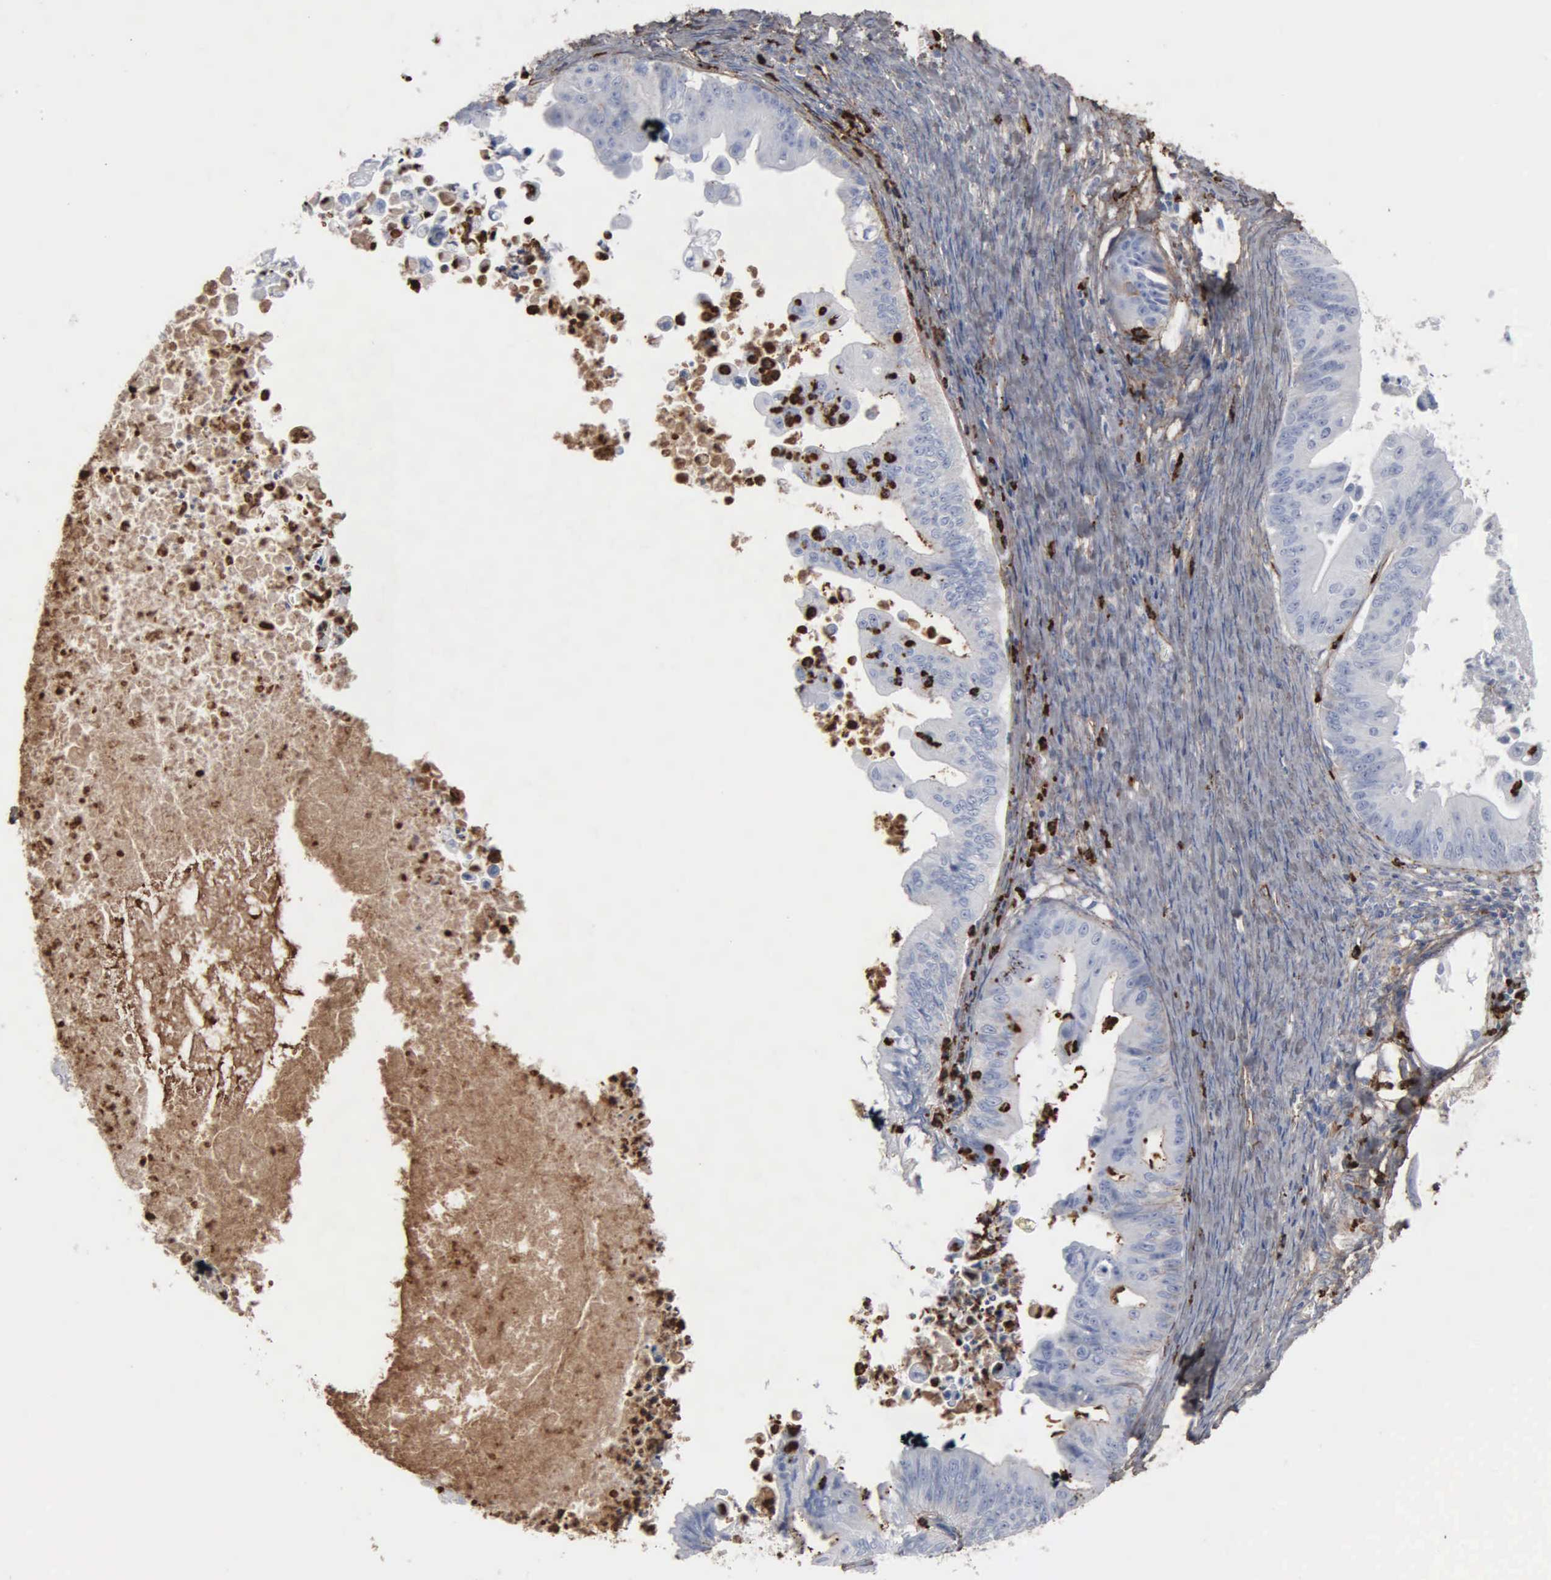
{"staining": {"intensity": "weak", "quantity": "<25%", "location": "cytoplasmic/membranous"}, "tissue": "ovarian cancer", "cell_type": "Tumor cells", "image_type": "cancer", "snomed": [{"axis": "morphology", "description": "Cystadenocarcinoma, mucinous, NOS"}, {"axis": "topography", "description": "Ovary"}], "caption": "Tumor cells are negative for protein expression in human ovarian cancer (mucinous cystadenocarcinoma).", "gene": "FN1", "patient": {"sex": "female", "age": 37}}